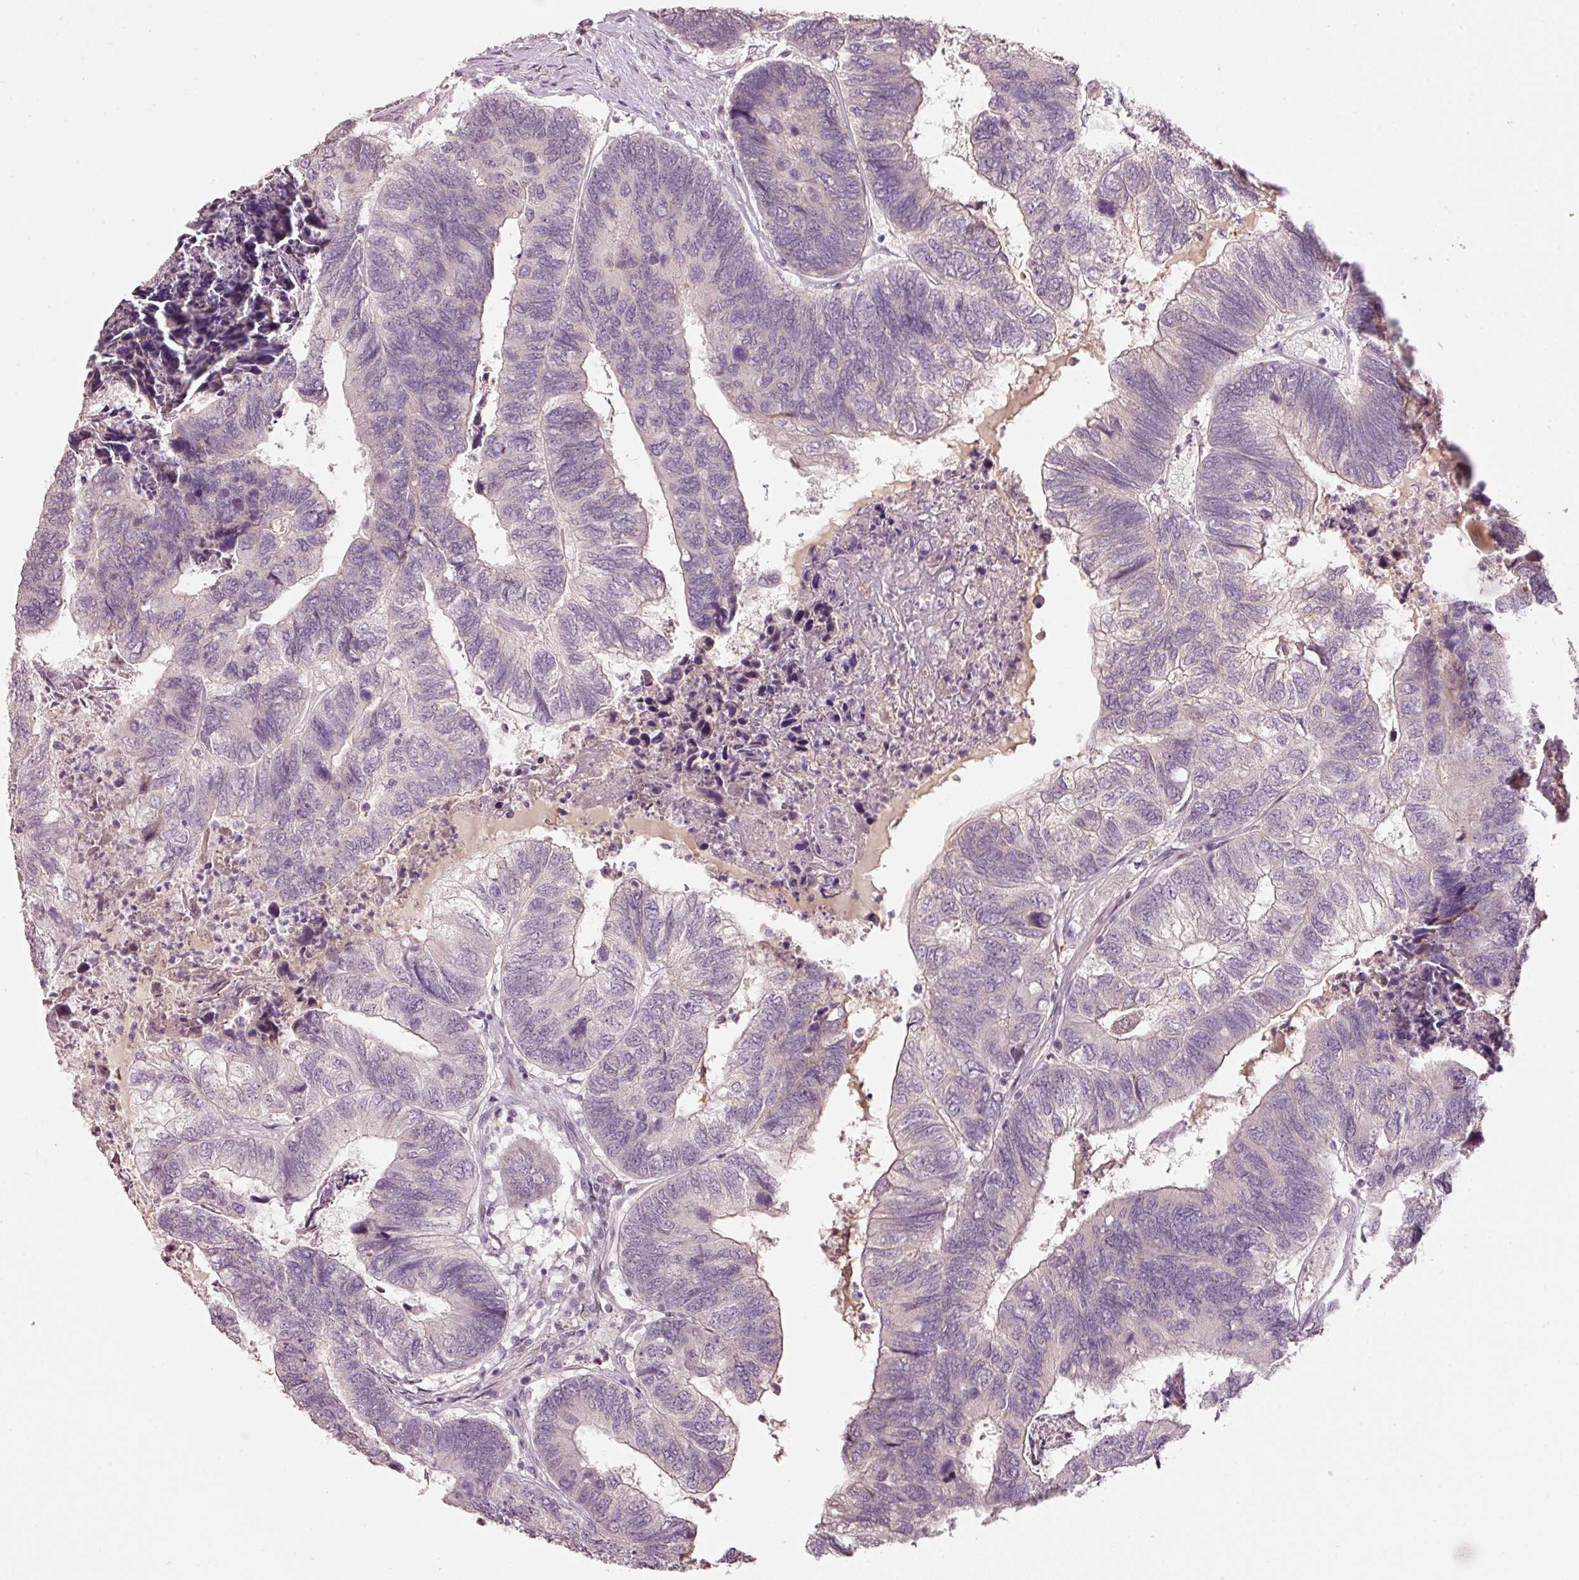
{"staining": {"intensity": "weak", "quantity": "<25%", "location": "cytoplasmic/membranous"}, "tissue": "colorectal cancer", "cell_type": "Tumor cells", "image_type": "cancer", "snomed": [{"axis": "morphology", "description": "Adenocarcinoma, NOS"}, {"axis": "topography", "description": "Colon"}], "caption": "Immunohistochemical staining of human adenocarcinoma (colorectal) shows no significant positivity in tumor cells.", "gene": "TOB2", "patient": {"sex": "female", "age": 67}}